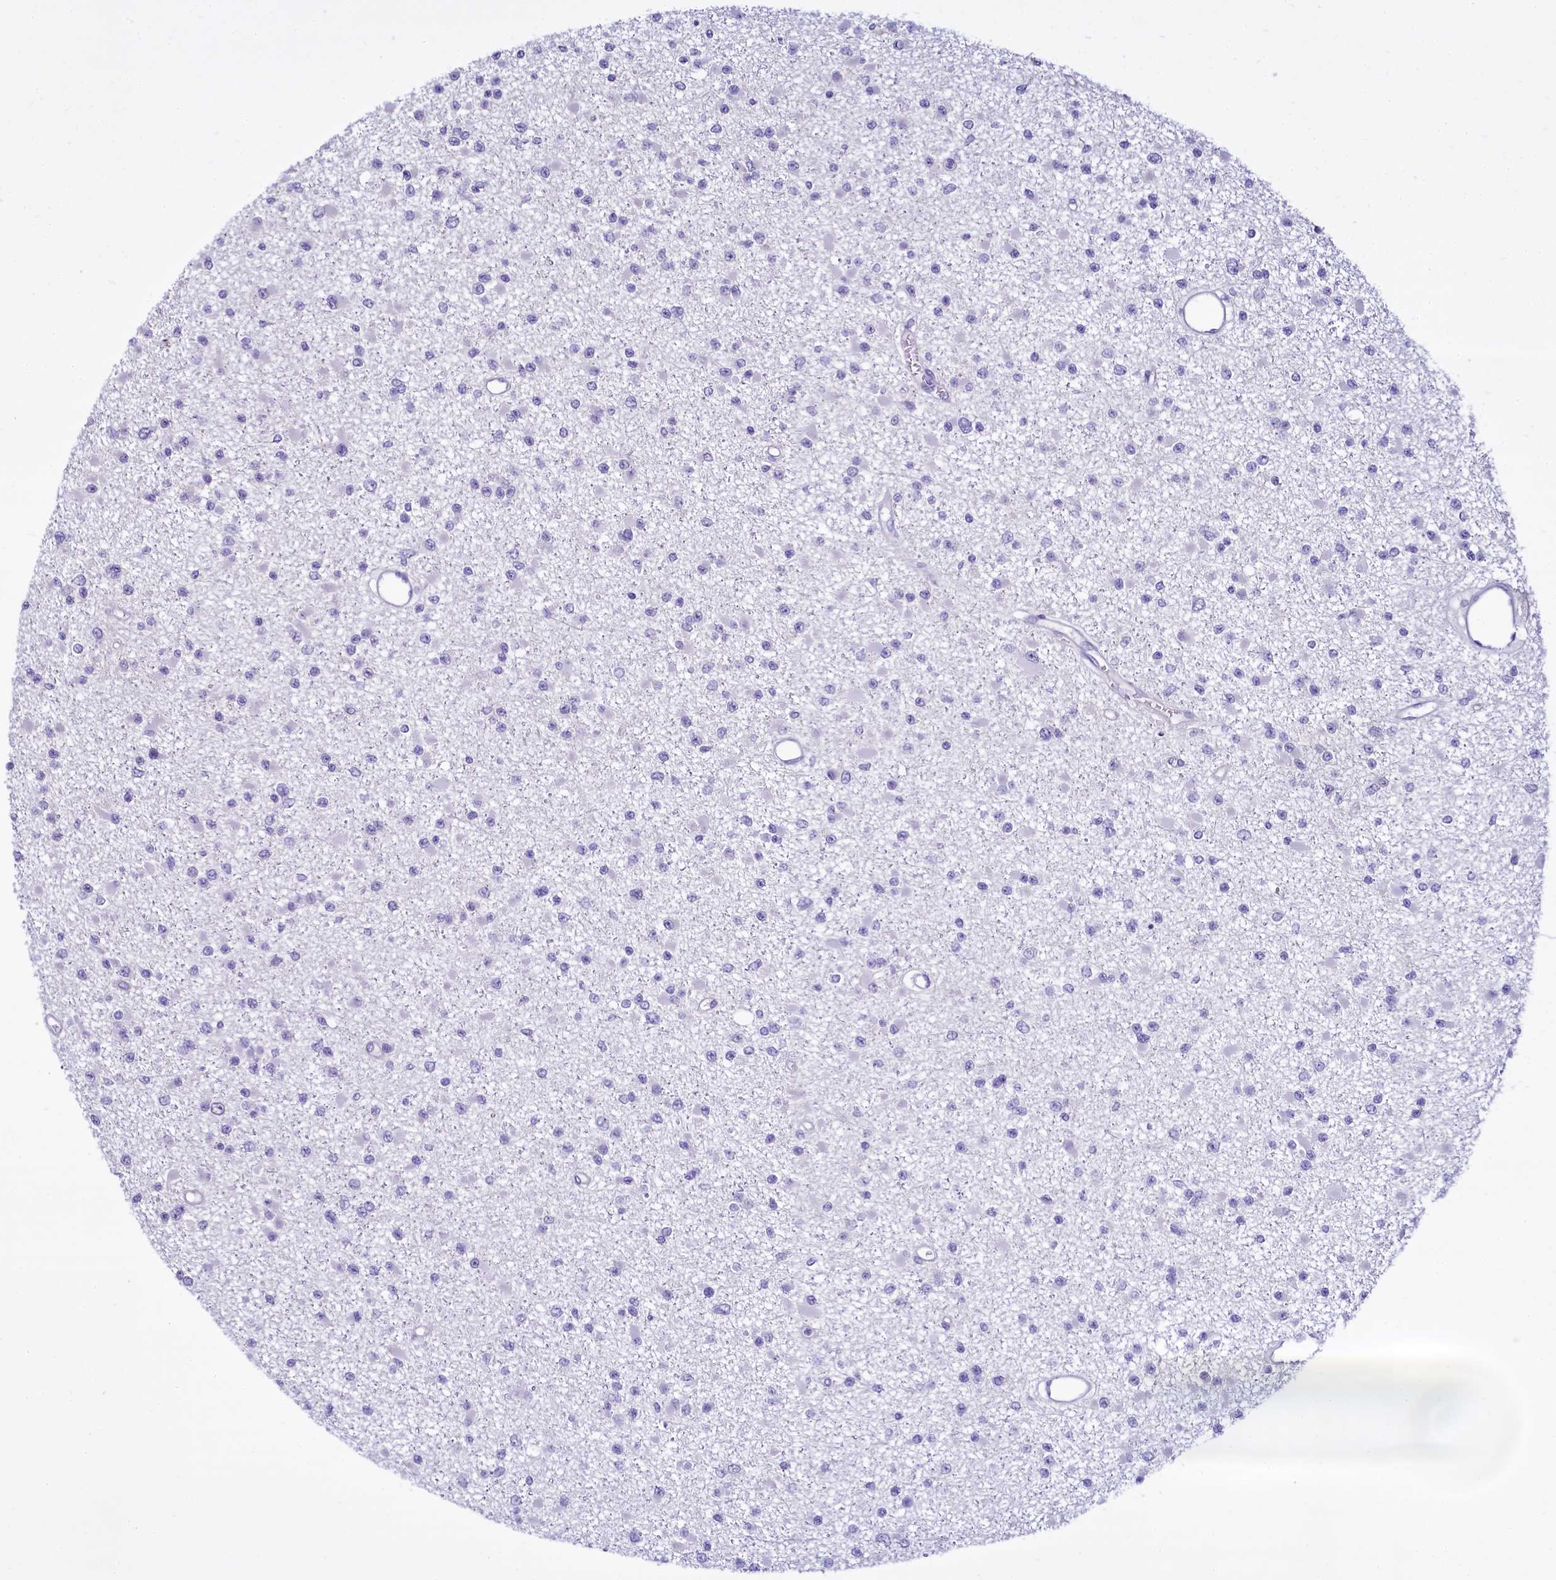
{"staining": {"intensity": "negative", "quantity": "none", "location": "none"}, "tissue": "glioma", "cell_type": "Tumor cells", "image_type": "cancer", "snomed": [{"axis": "morphology", "description": "Glioma, malignant, Low grade"}, {"axis": "topography", "description": "Brain"}], "caption": "A high-resolution histopathology image shows immunohistochemistry staining of glioma, which shows no significant expression in tumor cells.", "gene": "BANK1", "patient": {"sex": "female", "age": 22}}